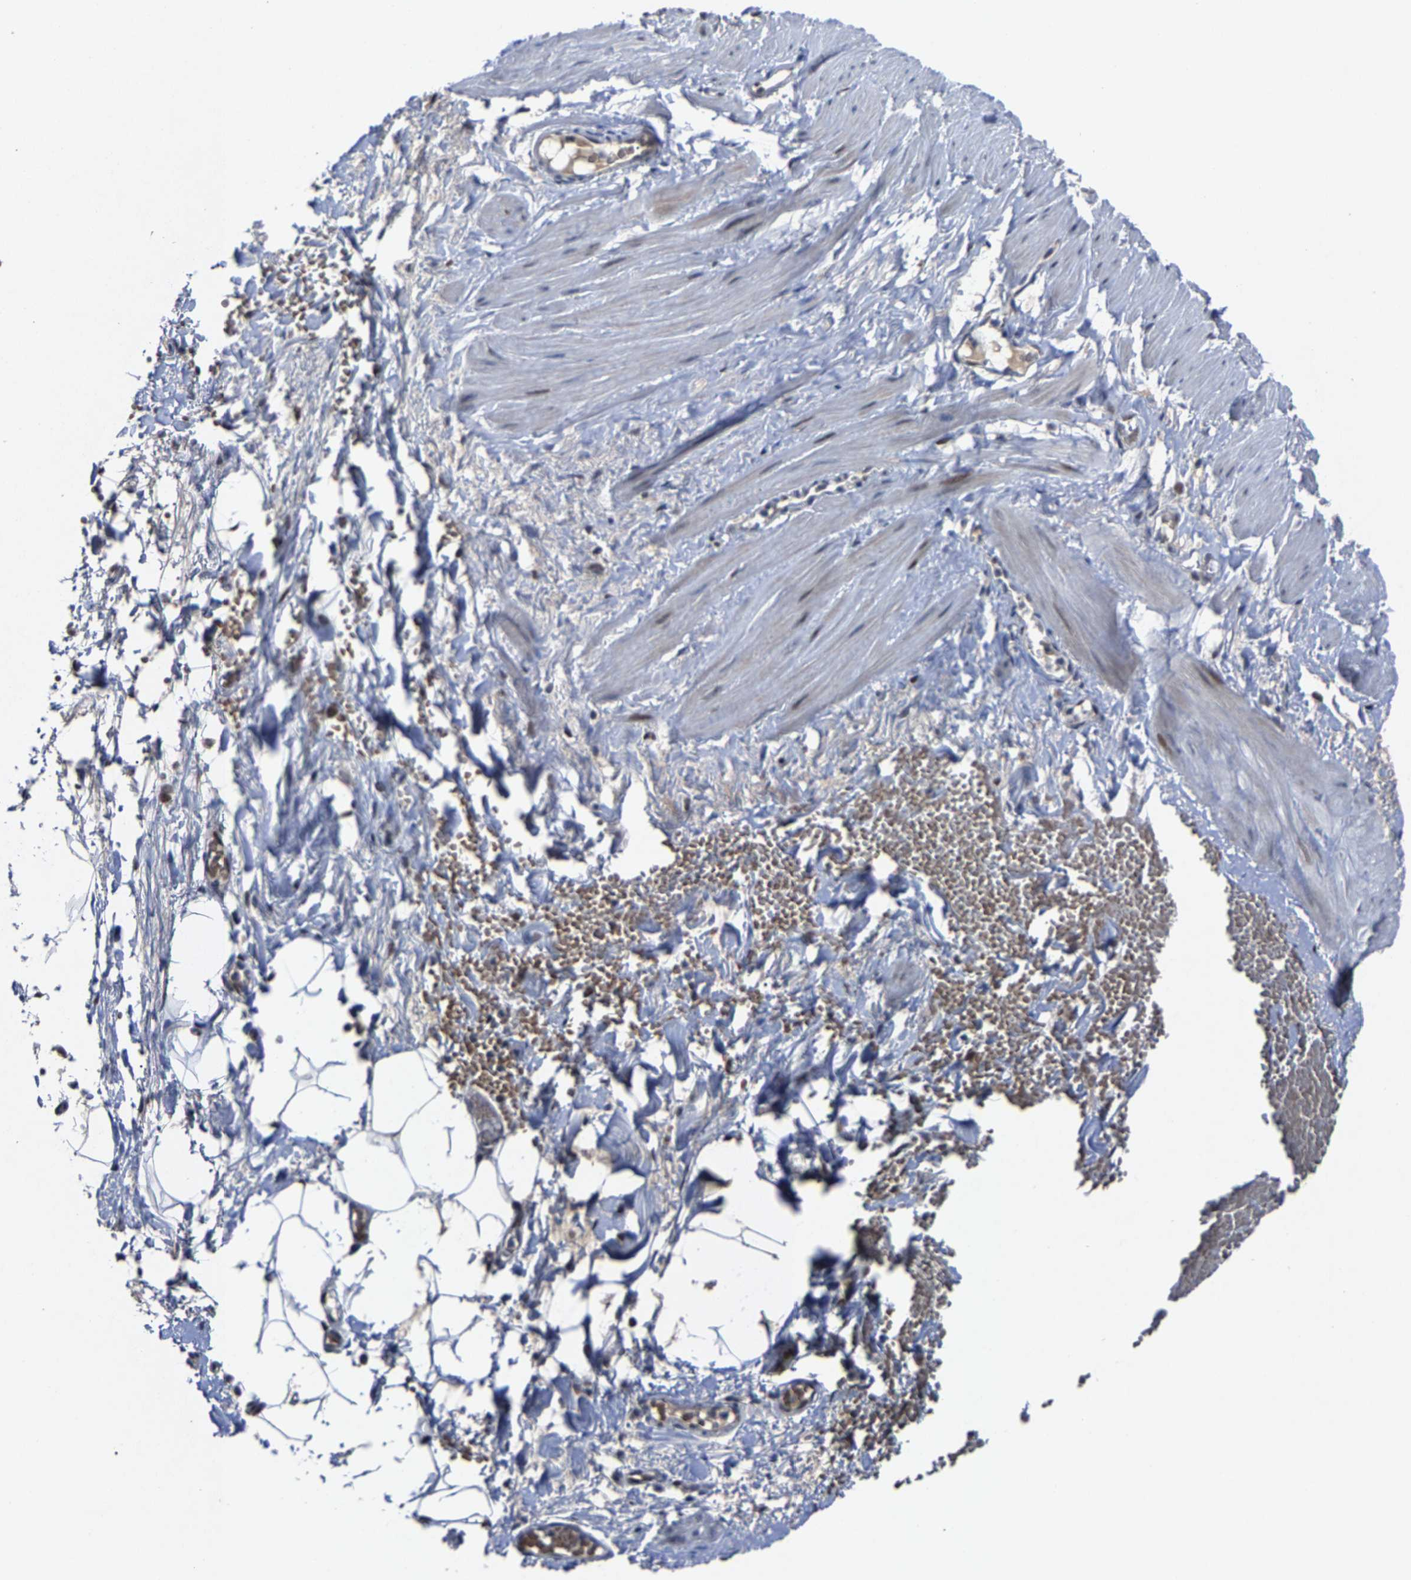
{"staining": {"intensity": "moderate", "quantity": "<25%", "location": "cytoplasmic/membranous"}, "tissue": "adipose tissue", "cell_type": "Adipocytes", "image_type": "normal", "snomed": [{"axis": "morphology", "description": "Normal tissue, NOS"}, {"axis": "topography", "description": "Soft tissue"}], "caption": "The immunohistochemical stain shows moderate cytoplasmic/membranous staining in adipocytes of benign adipose tissue.", "gene": "LSM8", "patient": {"sex": "male", "age": 72}}